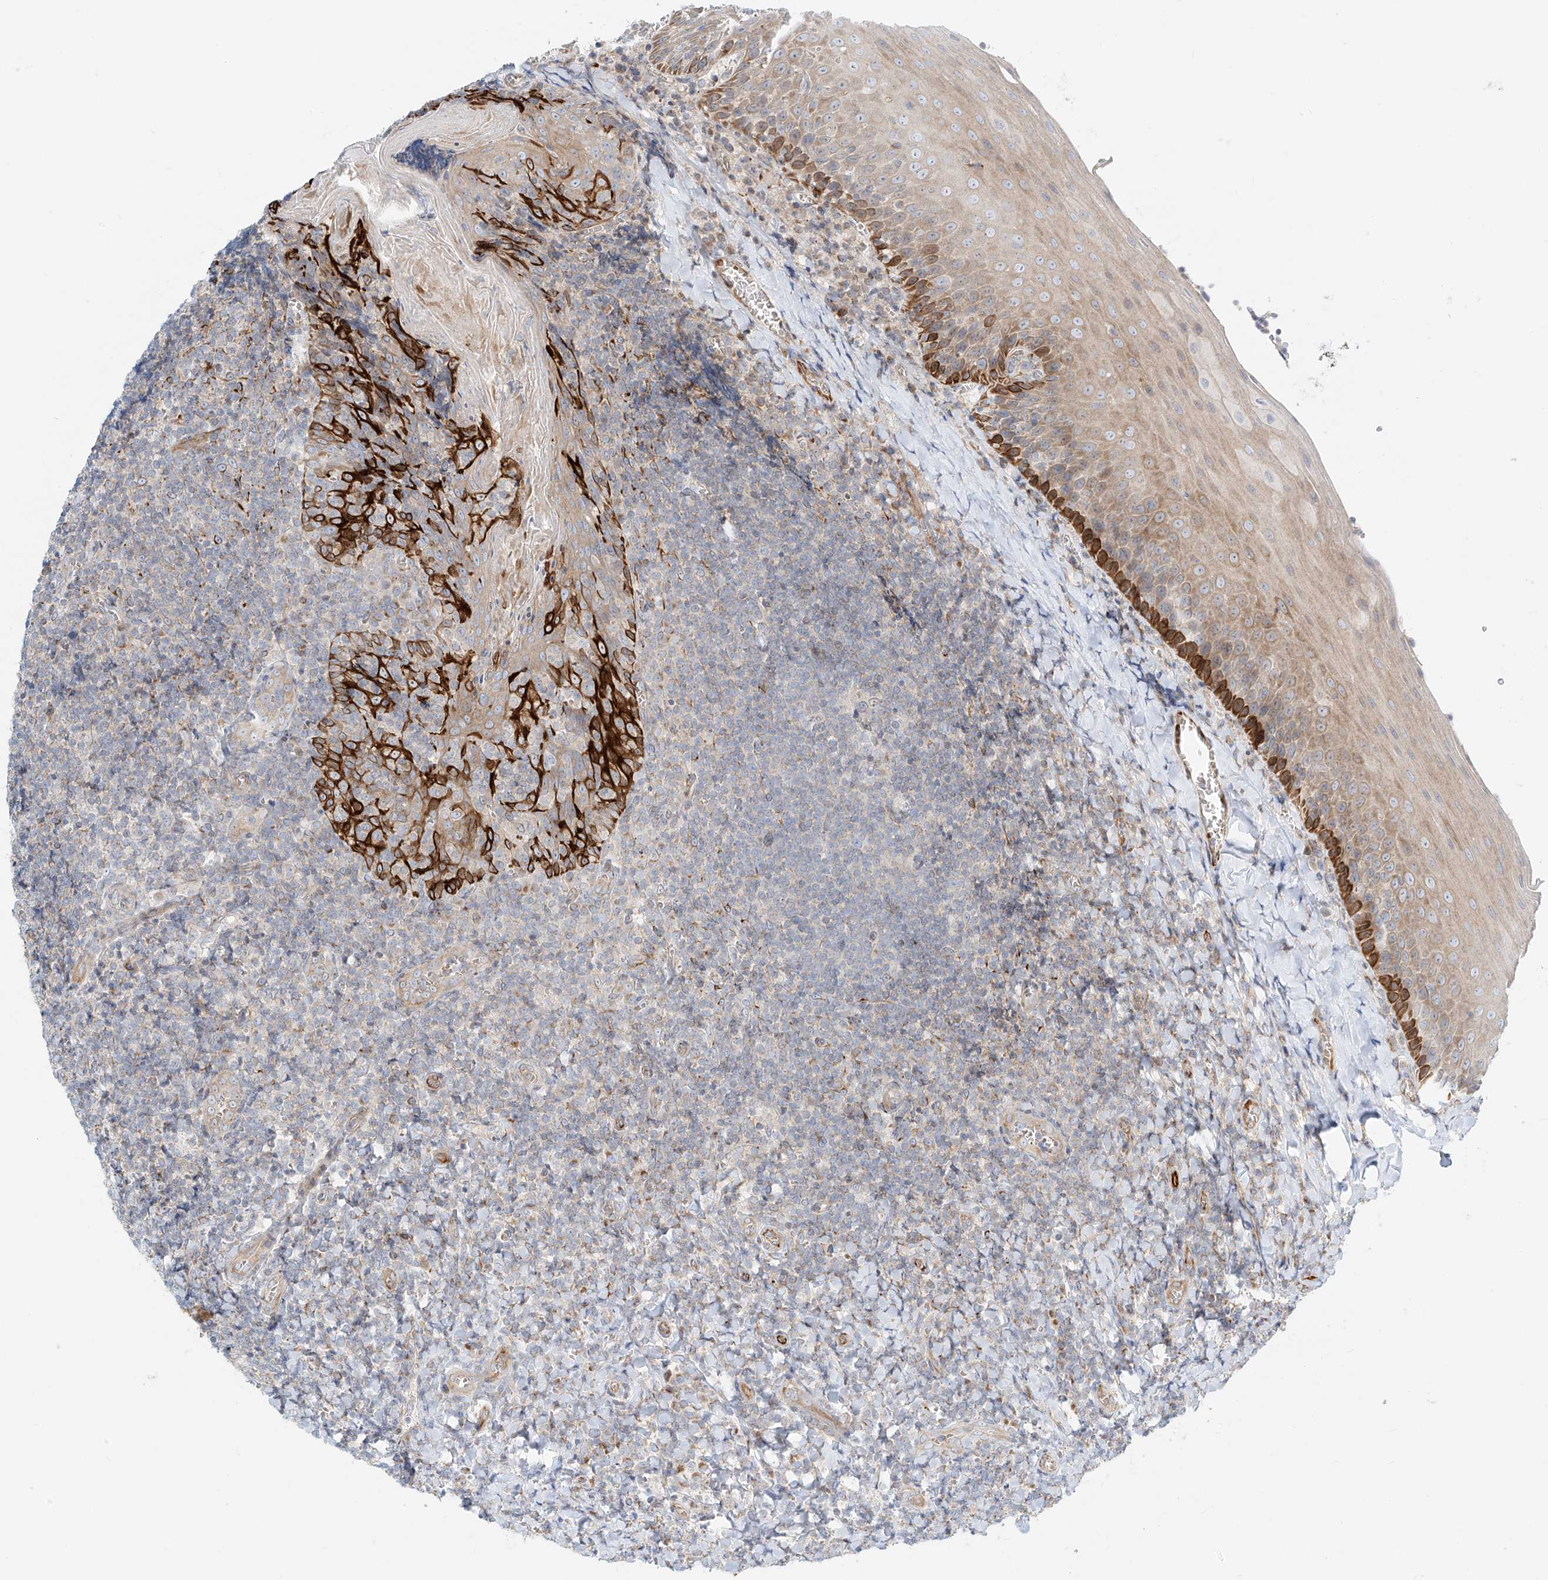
{"staining": {"intensity": "negative", "quantity": "none", "location": "none"}, "tissue": "tonsil", "cell_type": "Germinal center cells", "image_type": "normal", "snomed": [{"axis": "morphology", "description": "Normal tissue, NOS"}, {"axis": "topography", "description": "Tonsil"}], "caption": "The photomicrograph reveals no staining of germinal center cells in normal tonsil.", "gene": "EIPR1", "patient": {"sex": "male", "age": 27}}